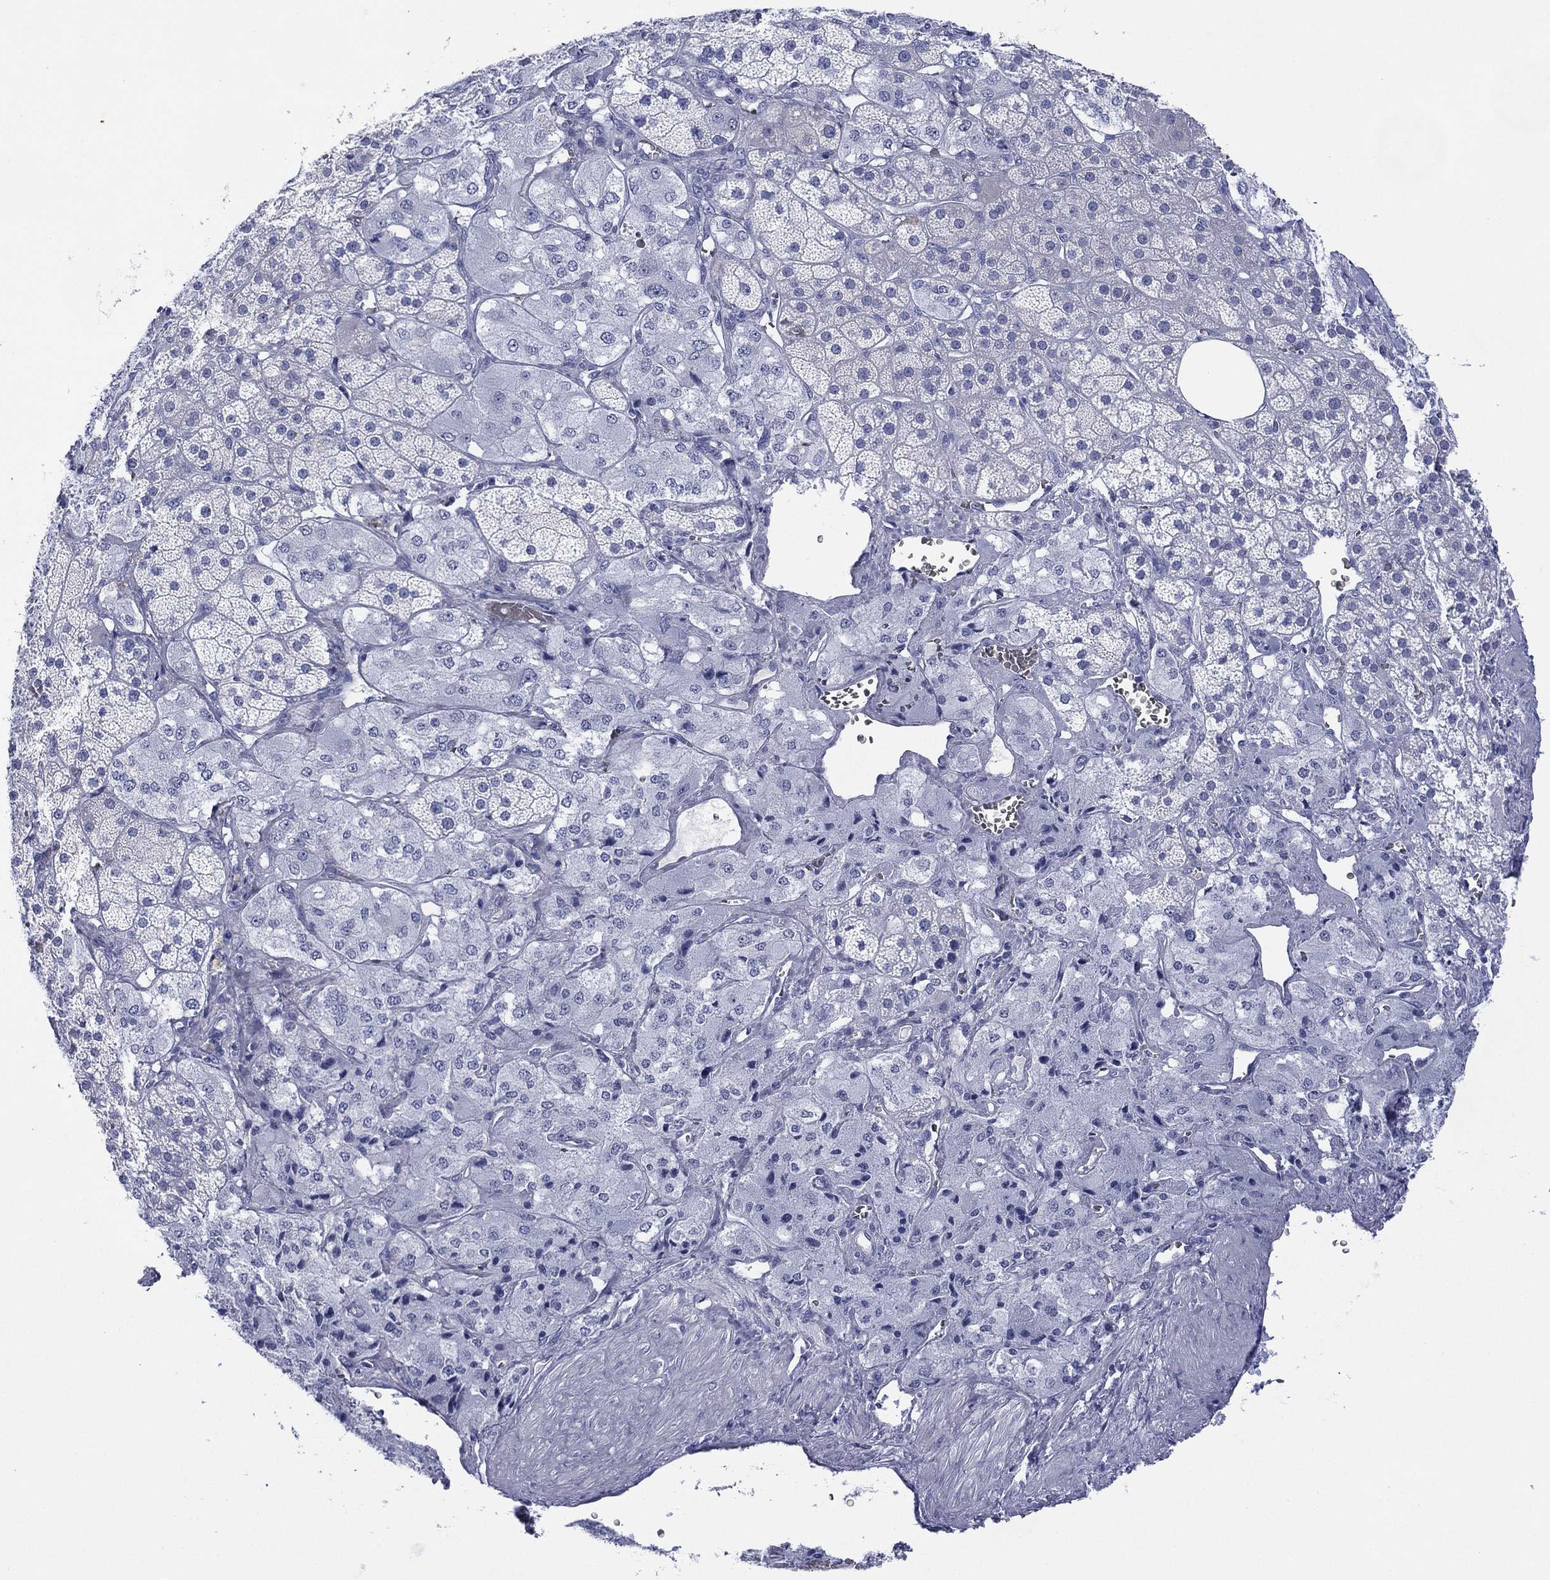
{"staining": {"intensity": "negative", "quantity": "none", "location": "none"}, "tissue": "adrenal gland", "cell_type": "Glandular cells", "image_type": "normal", "snomed": [{"axis": "morphology", "description": "Normal tissue, NOS"}, {"axis": "topography", "description": "Adrenal gland"}], "caption": "The histopathology image demonstrates no staining of glandular cells in normal adrenal gland. (Stains: DAB immunohistochemistry (IHC) with hematoxylin counter stain, Microscopy: brightfield microscopy at high magnification).", "gene": "DSG1", "patient": {"sex": "male", "age": 57}}